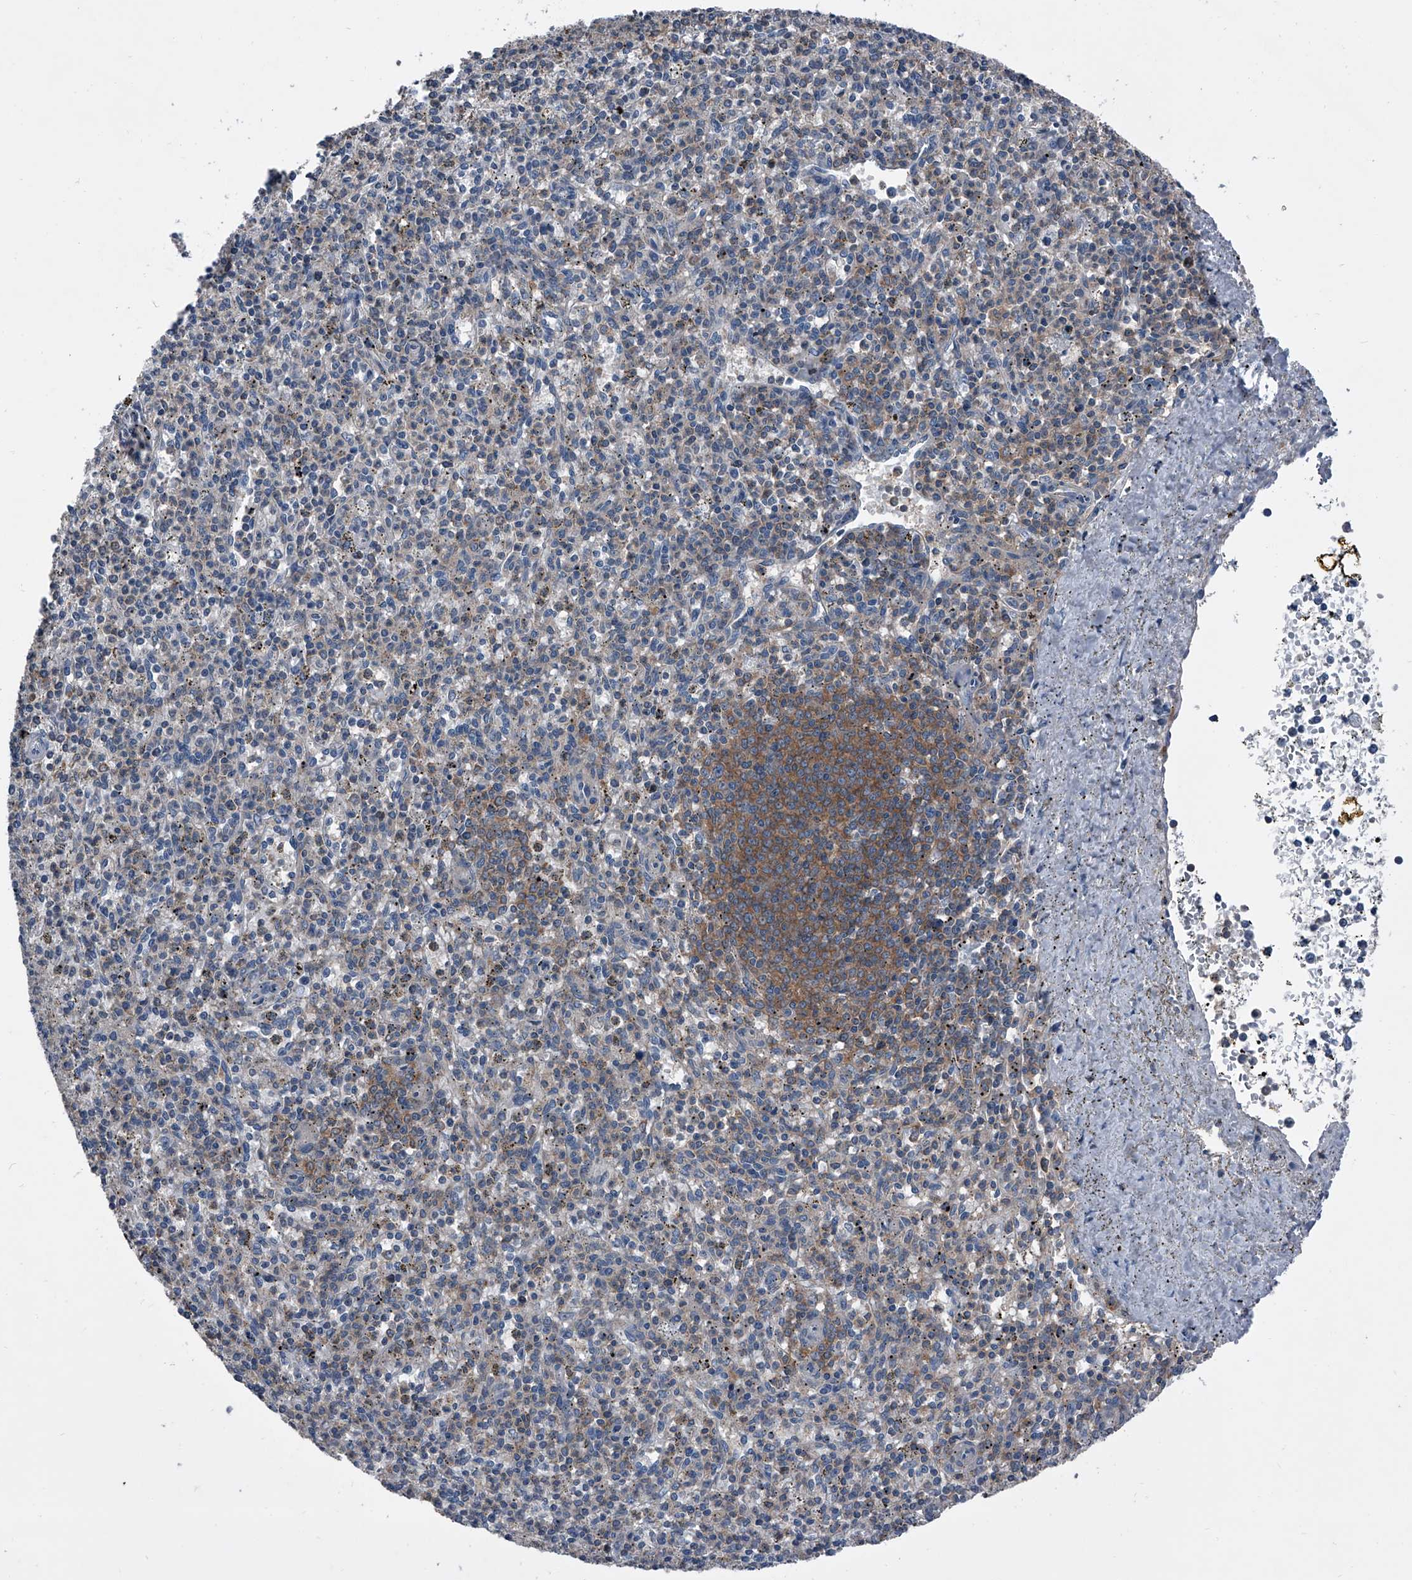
{"staining": {"intensity": "weak", "quantity": "<25%", "location": "cytoplasmic/membranous"}, "tissue": "spleen", "cell_type": "Cells in red pulp", "image_type": "normal", "snomed": [{"axis": "morphology", "description": "Normal tissue, NOS"}, {"axis": "topography", "description": "Spleen"}], "caption": "Cells in red pulp are negative for protein expression in benign human spleen. (DAB (3,3'-diaminobenzidine) immunohistochemistry, high magnification).", "gene": "PIP5K1A", "patient": {"sex": "male", "age": 72}}